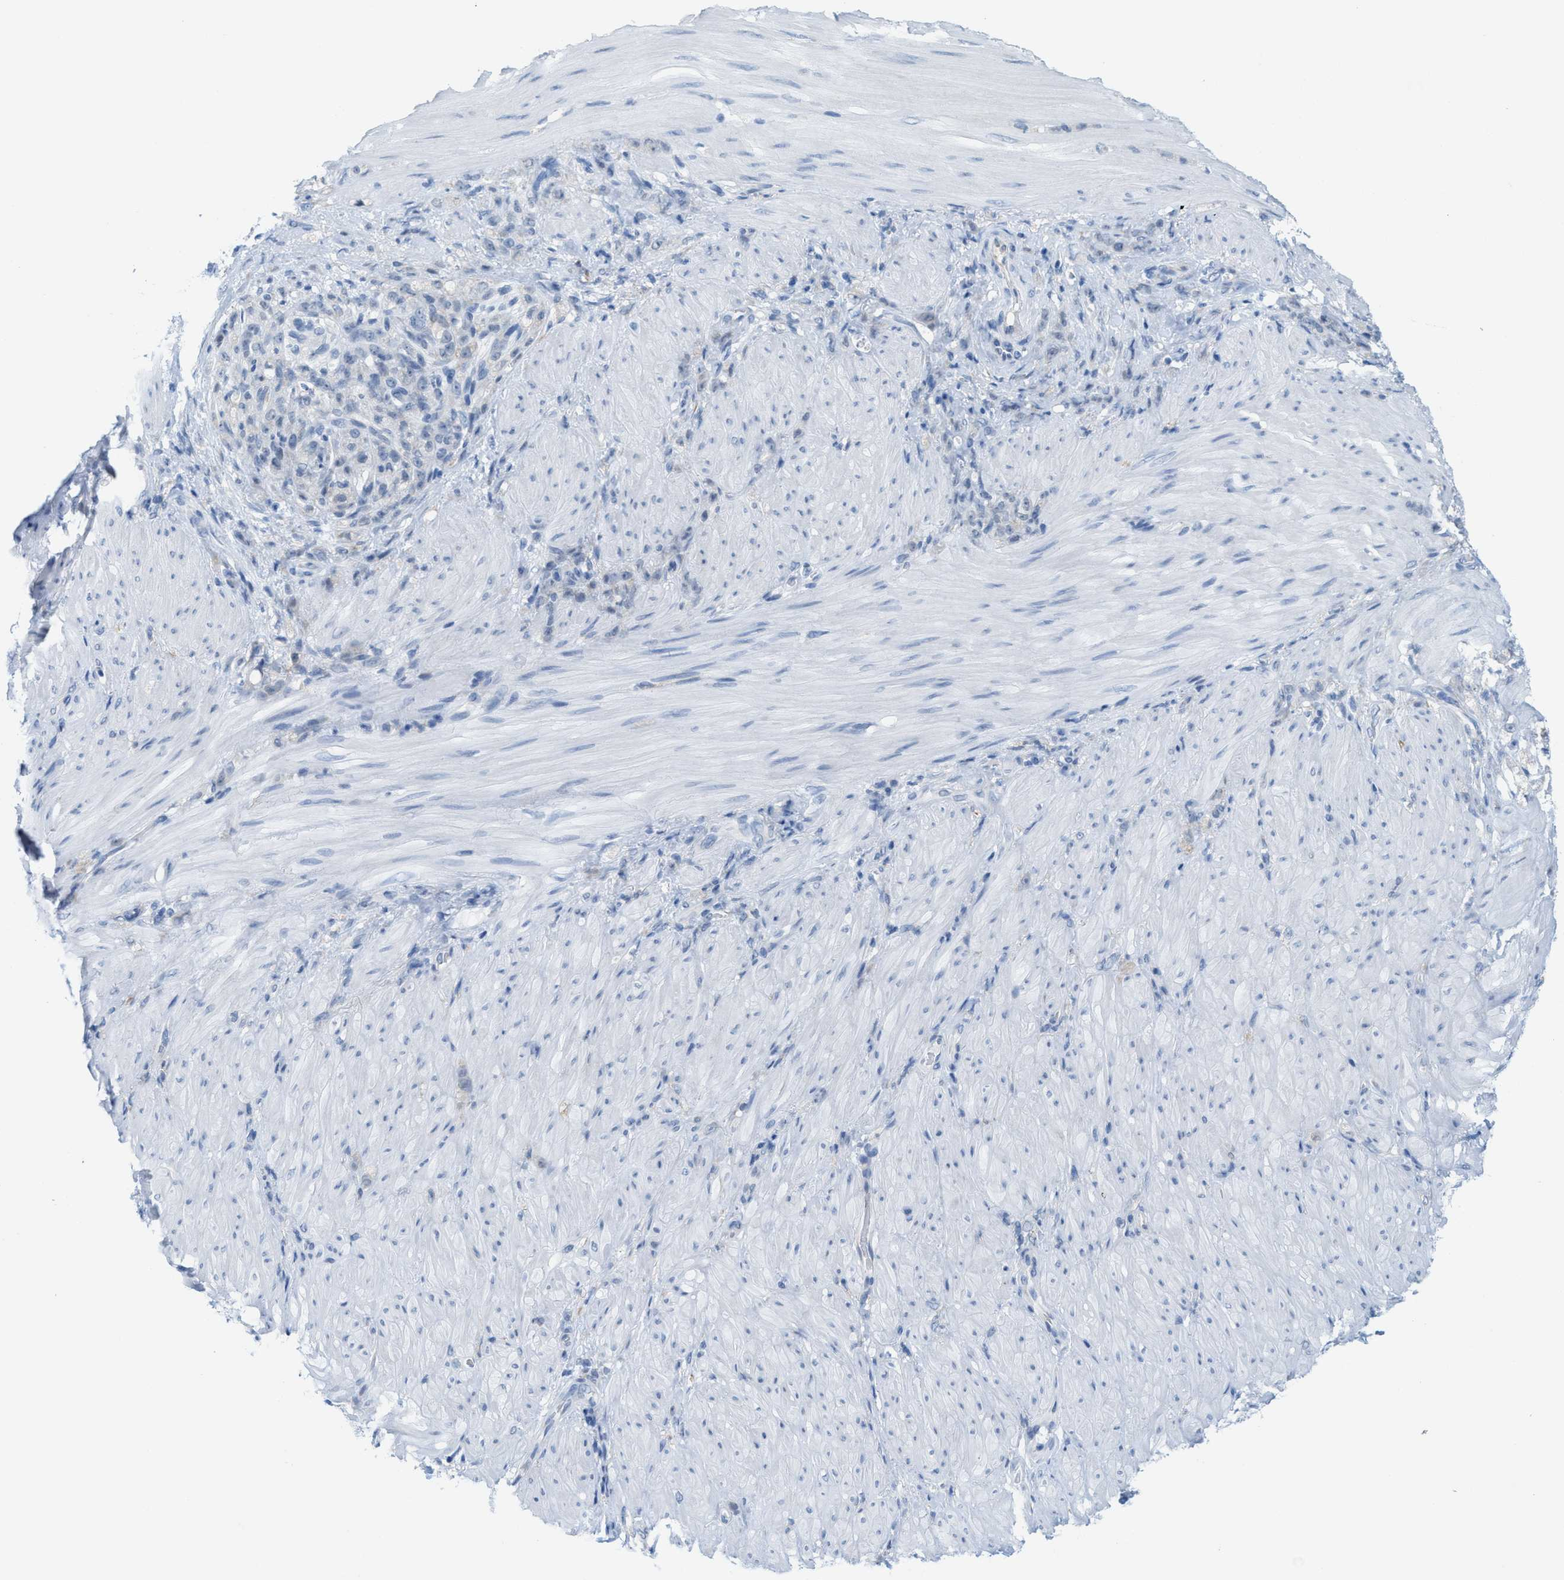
{"staining": {"intensity": "negative", "quantity": "none", "location": "none"}, "tissue": "stomach cancer", "cell_type": "Tumor cells", "image_type": "cancer", "snomed": [{"axis": "morphology", "description": "Normal tissue, NOS"}, {"axis": "morphology", "description": "Adenocarcinoma, NOS"}, {"axis": "topography", "description": "Stomach"}], "caption": "Immunohistochemistry (IHC) of human stomach cancer demonstrates no staining in tumor cells. (DAB IHC, high magnification).", "gene": "KIFC3", "patient": {"sex": "male", "age": 82}}